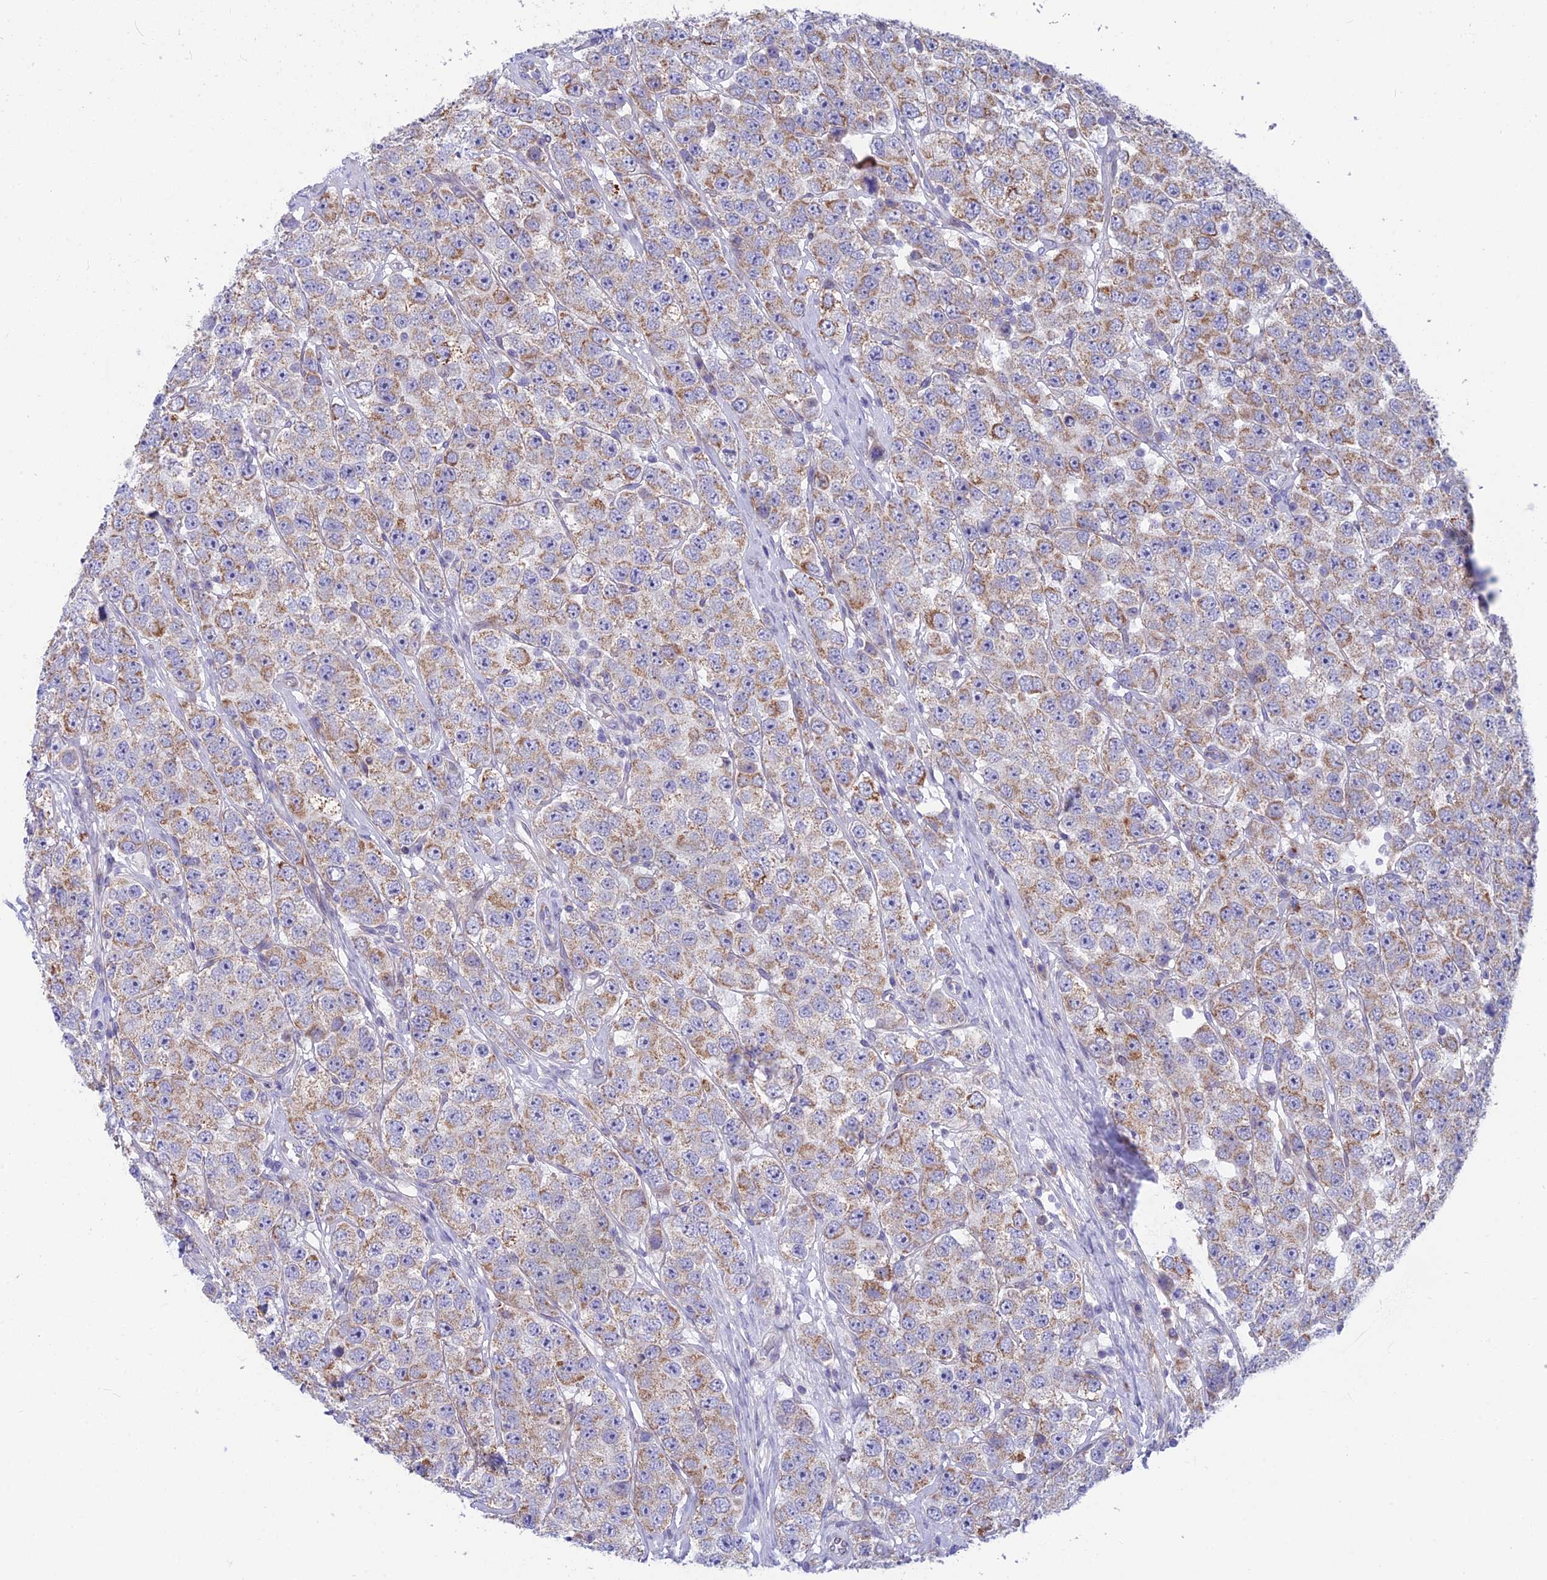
{"staining": {"intensity": "moderate", "quantity": ">75%", "location": "cytoplasmic/membranous"}, "tissue": "testis cancer", "cell_type": "Tumor cells", "image_type": "cancer", "snomed": [{"axis": "morphology", "description": "Seminoma, NOS"}, {"axis": "topography", "description": "Testis"}], "caption": "DAB (3,3'-diaminobenzidine) immunohistochemical staining of seminoma (testis) demonstrates moderate cytoplasmic/membranous protein positivity in approximately >75% of tumor cells.", "gene": "PLAC9", "patient": {"sex": "male", "age": 28}}